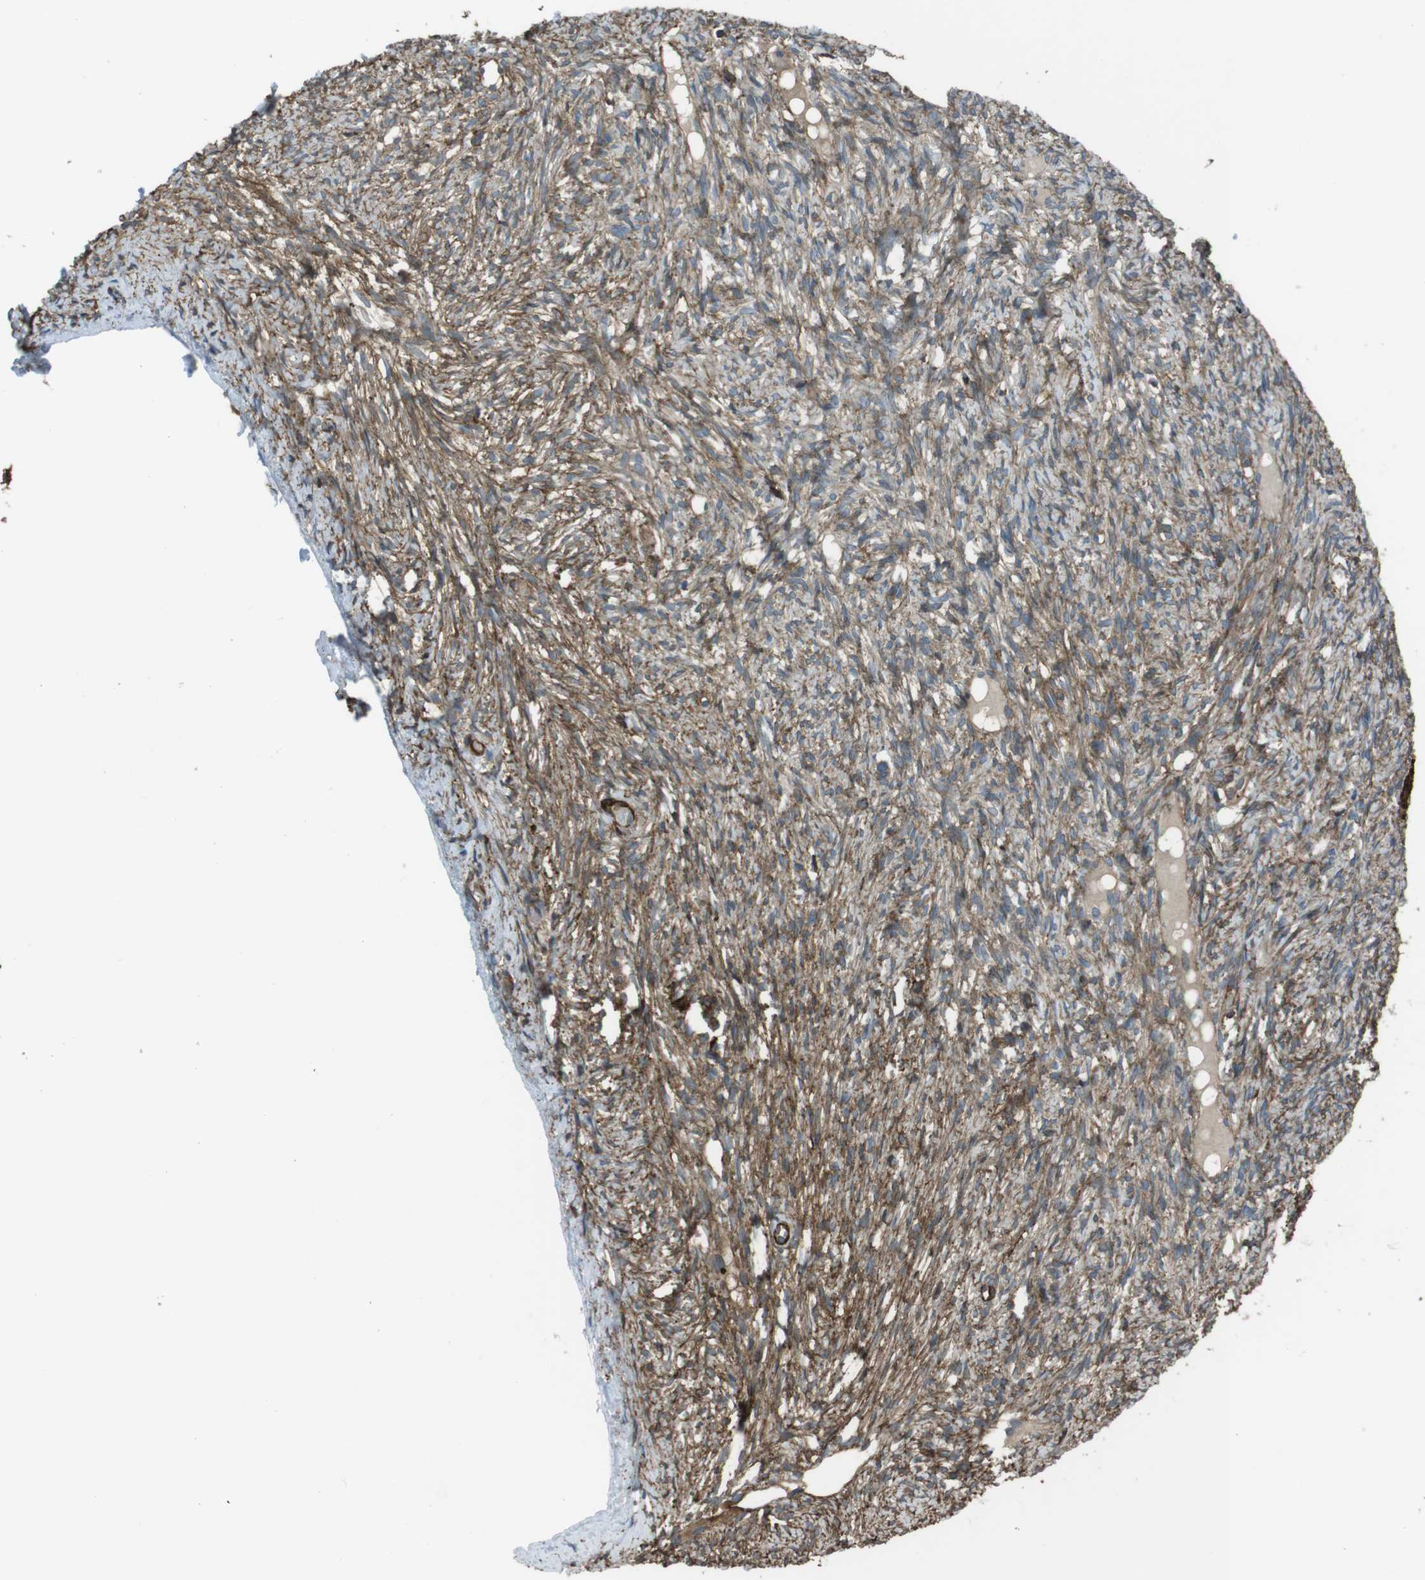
{"staining": {"intensity": "moderate", "quantity": ">75%", "location": "cytoplasmic/membranous"}, "tissue": "ovary", "cell_type": "Ovarian stroma cells", "image_type": "normal", "snomed": [{"axis": "morphology", "description": "Normal tissue, NOS"}, {"axis": "topography", "description": "Ovary"}], "caption": "This is a micrograph of immunohistochemistry staining of unremarkable ovary, which shows moderate expression in the cytoplasmic/membranous of ovarian stroma cells.", "gene": "SFT2D1", "patient": {"sex": "female", "age": 33}}